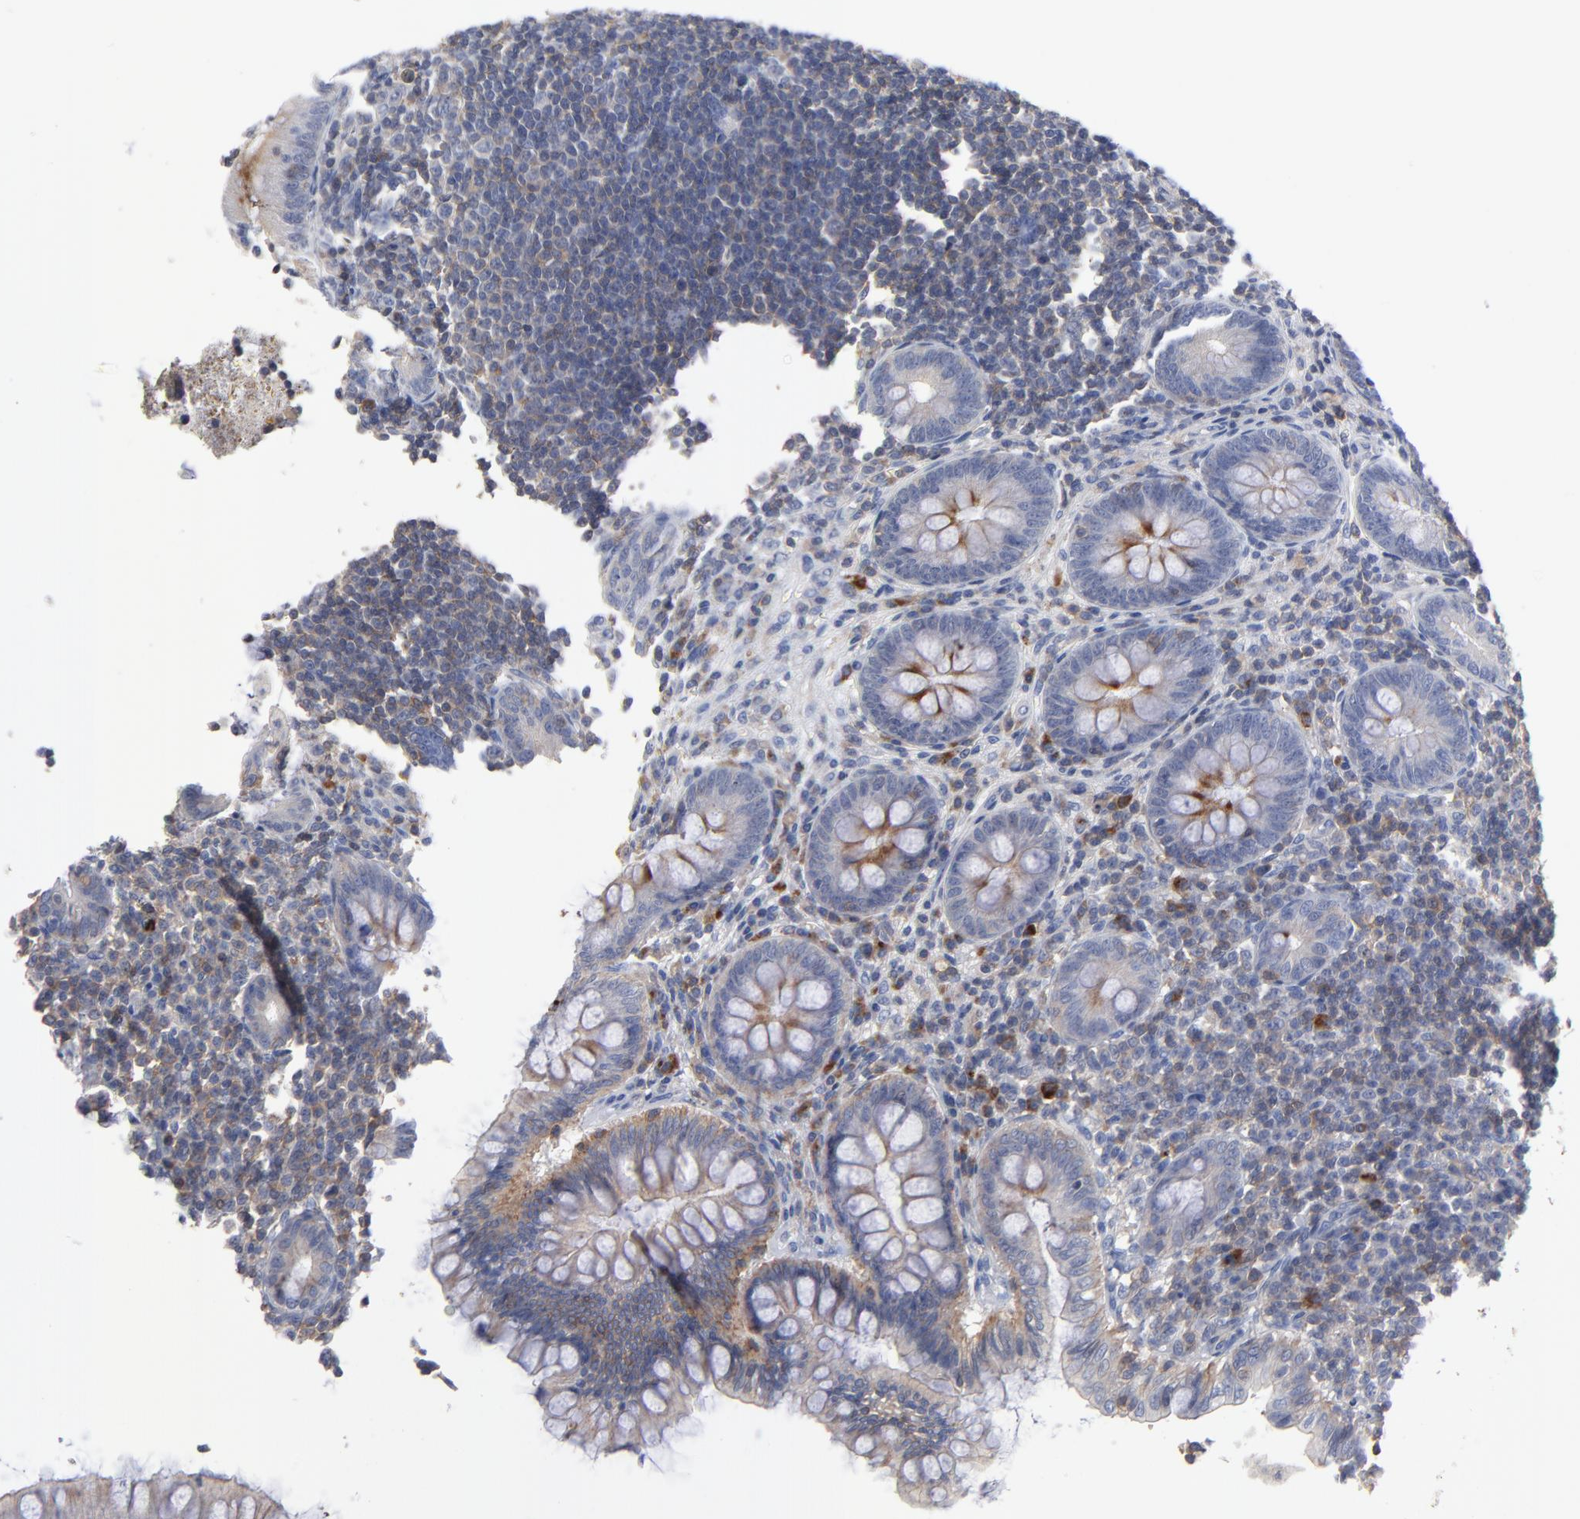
{"staining": {"intensity": "moderate", "quantity": ">75%", "location": "cytoplasmic/membranous"}, "tissue": "appendix", "cell_type": "Glandular cells", "image_type": "normal", "snomed": [{"axis": "morphology", "description": "Normal tissue, NOS"}, {"axis": "topography", "description": "Appendix"}], "caption": "This micrograph displays benign appendix stained with immunohistochemistry (IHC) to label a protein in brown. The cytoplasmic/membranous of glandular cells show moderate positivity for the protein. Nuclei are counter-stained blue.", "gene": "PDLIM2", "patient": {"sex": "female", "age": 66}}